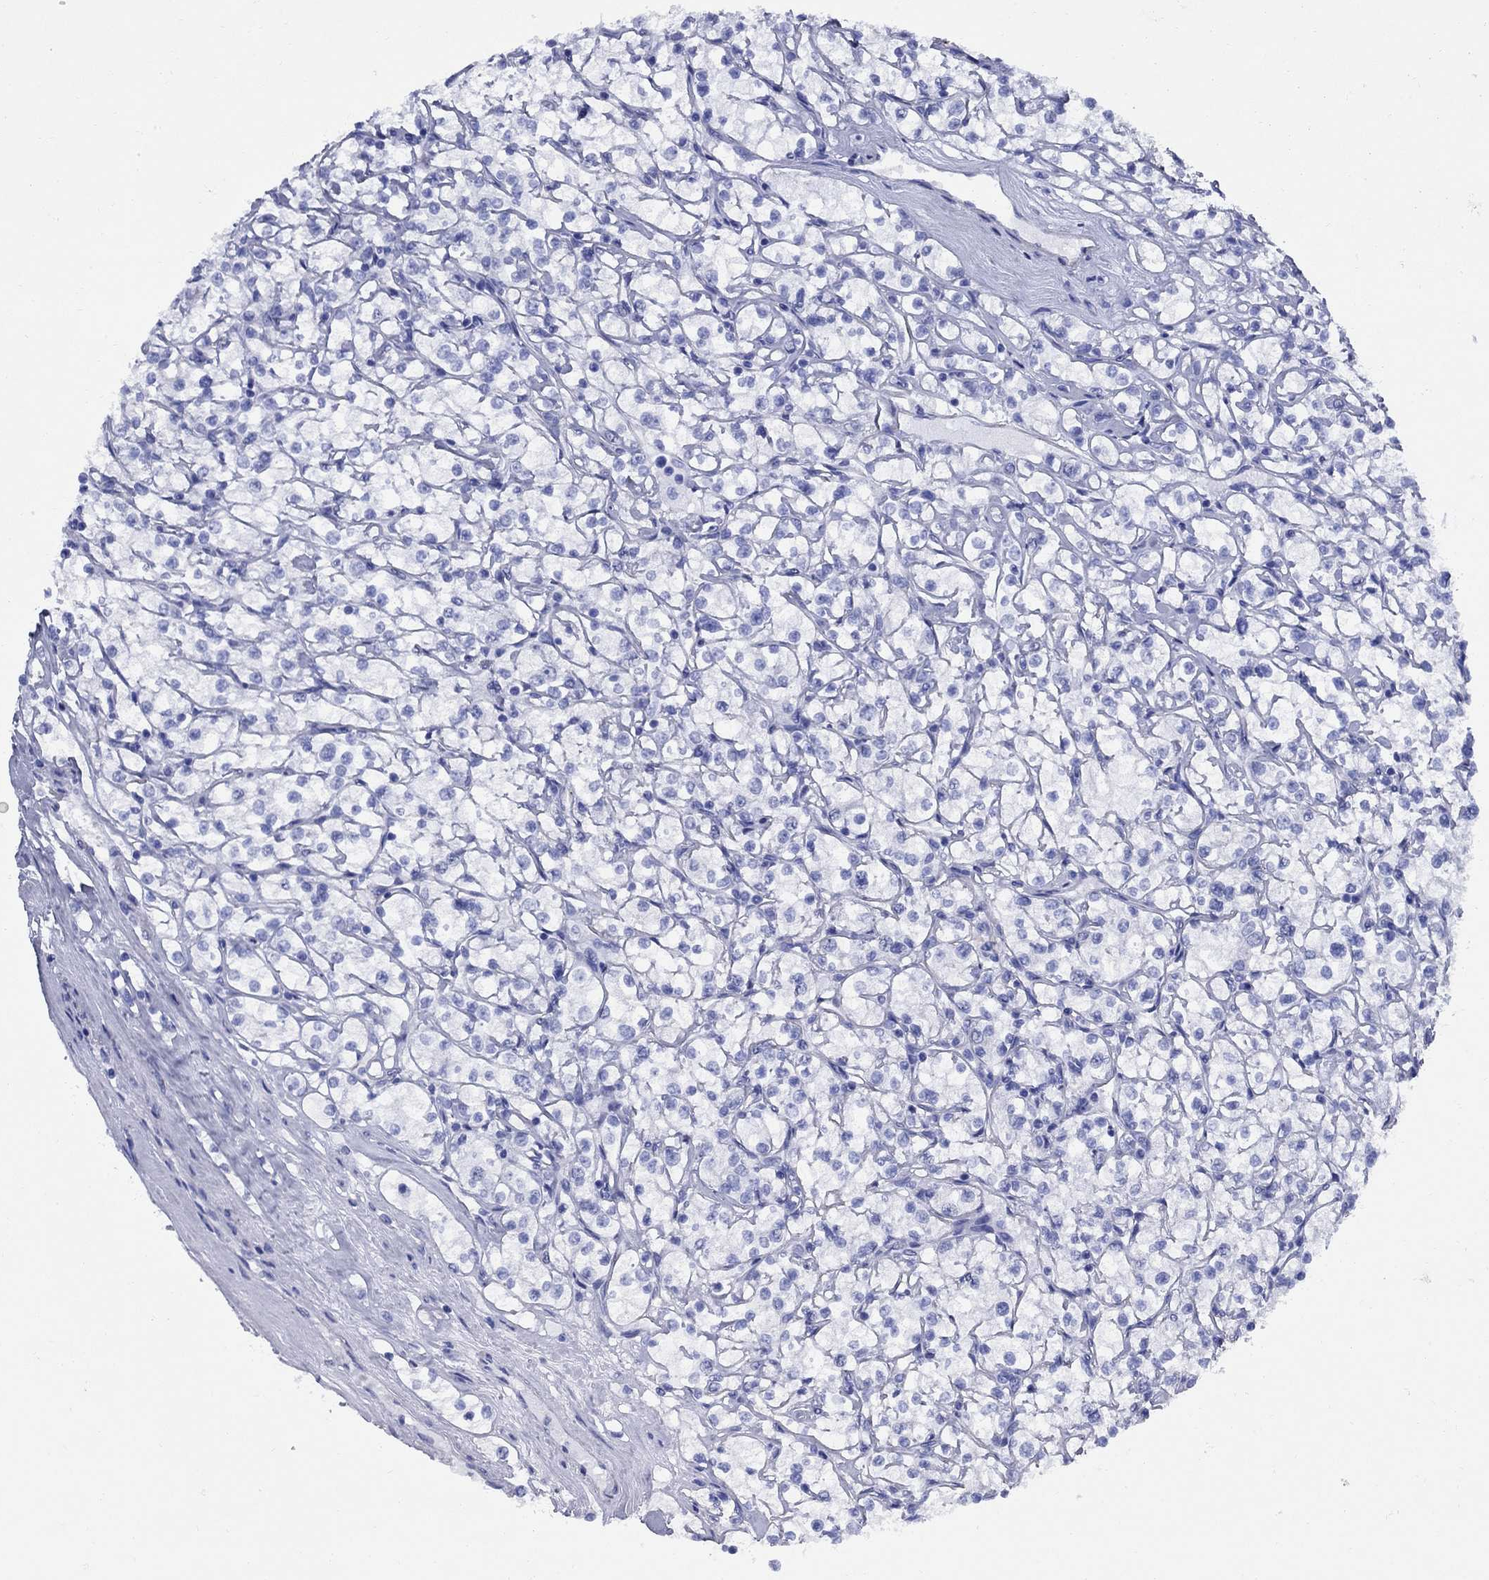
{"staining": {"intensity": "negative", "quantity": "none", "location": "none"}, "tissue": "renal cancer", "cell_type": "Tumor cells", "image_type": "cancer", "snomed": [{"axis": "morphology", "description": "Adenocarcinoma, NOS"}, {"axis": "topography", "description": "Kidney"}], "caption": "Immunohistochemical staining of human renal adenocarcinoma exhibits no significant positivity in tumor cells. (Stains: DAB IHC with hematoxylin counter stain, Microscopy: brightfield microscopy at high magnification).", "gene": "VTN", "patient": {"sex": "male", "age": 67}}